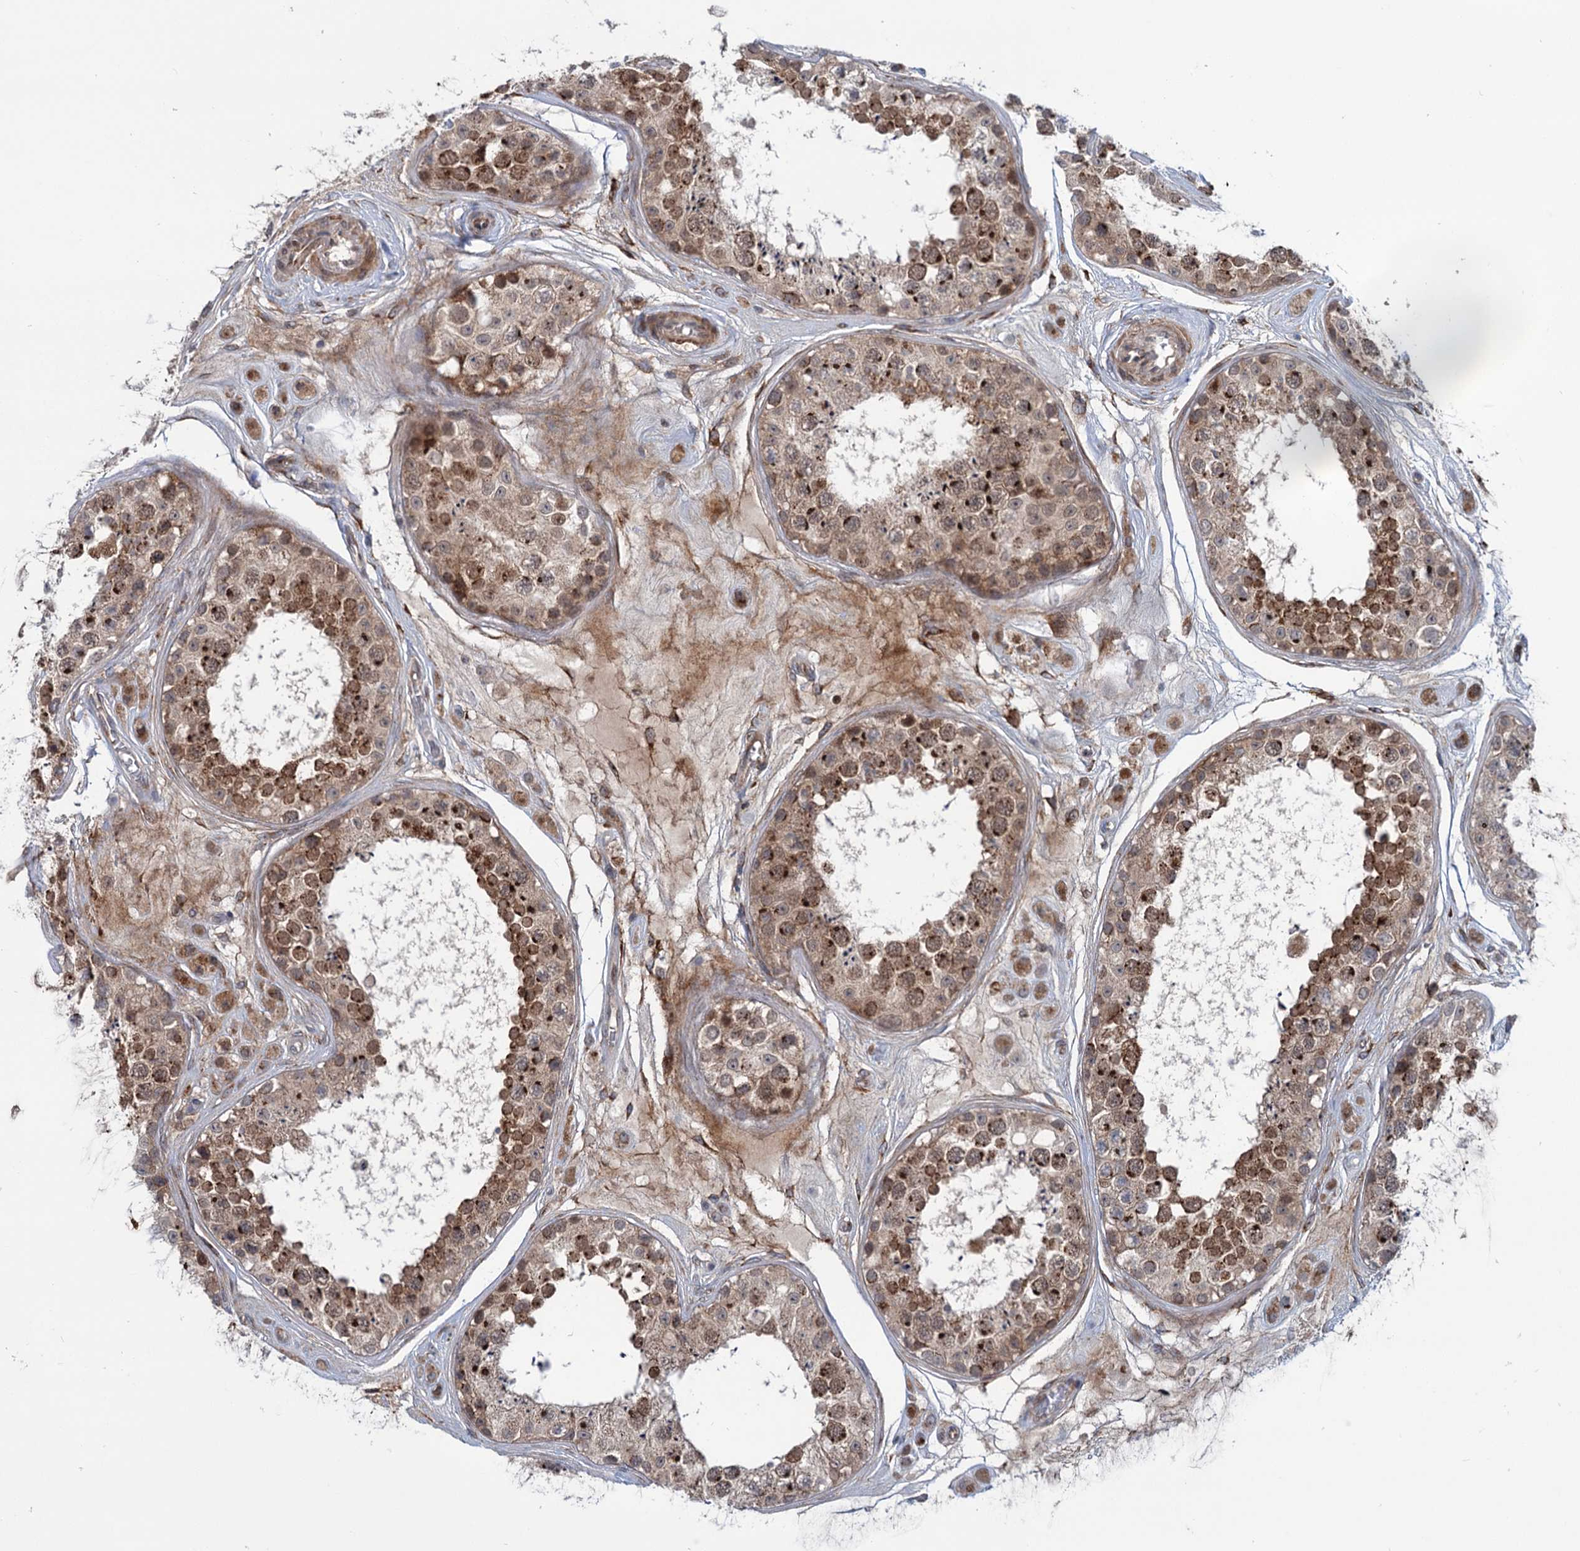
{"staining": {"intensity": "moderate", "quantity": ">75%", "location": "cytoplasmic/membranous"}, "tissue": "testis", "cell_type": "Cells in seminiferous ducts", "image_type": "normal", "snomed": [{"axis": "morphology", "description": "Normal tissue, NOS"}, {"axis": "topography", "description": "Testis"}], "caption": "Cells in seminiferous ducts show medium levels of moderate cytoplasmic/membranous expression in about >75% of cells in normal testis. The protein of interest is shown in brown color, while the nuclei are stained blue.", "gene": "ELP4", "patient": {"sex": "male", "age": 25}}